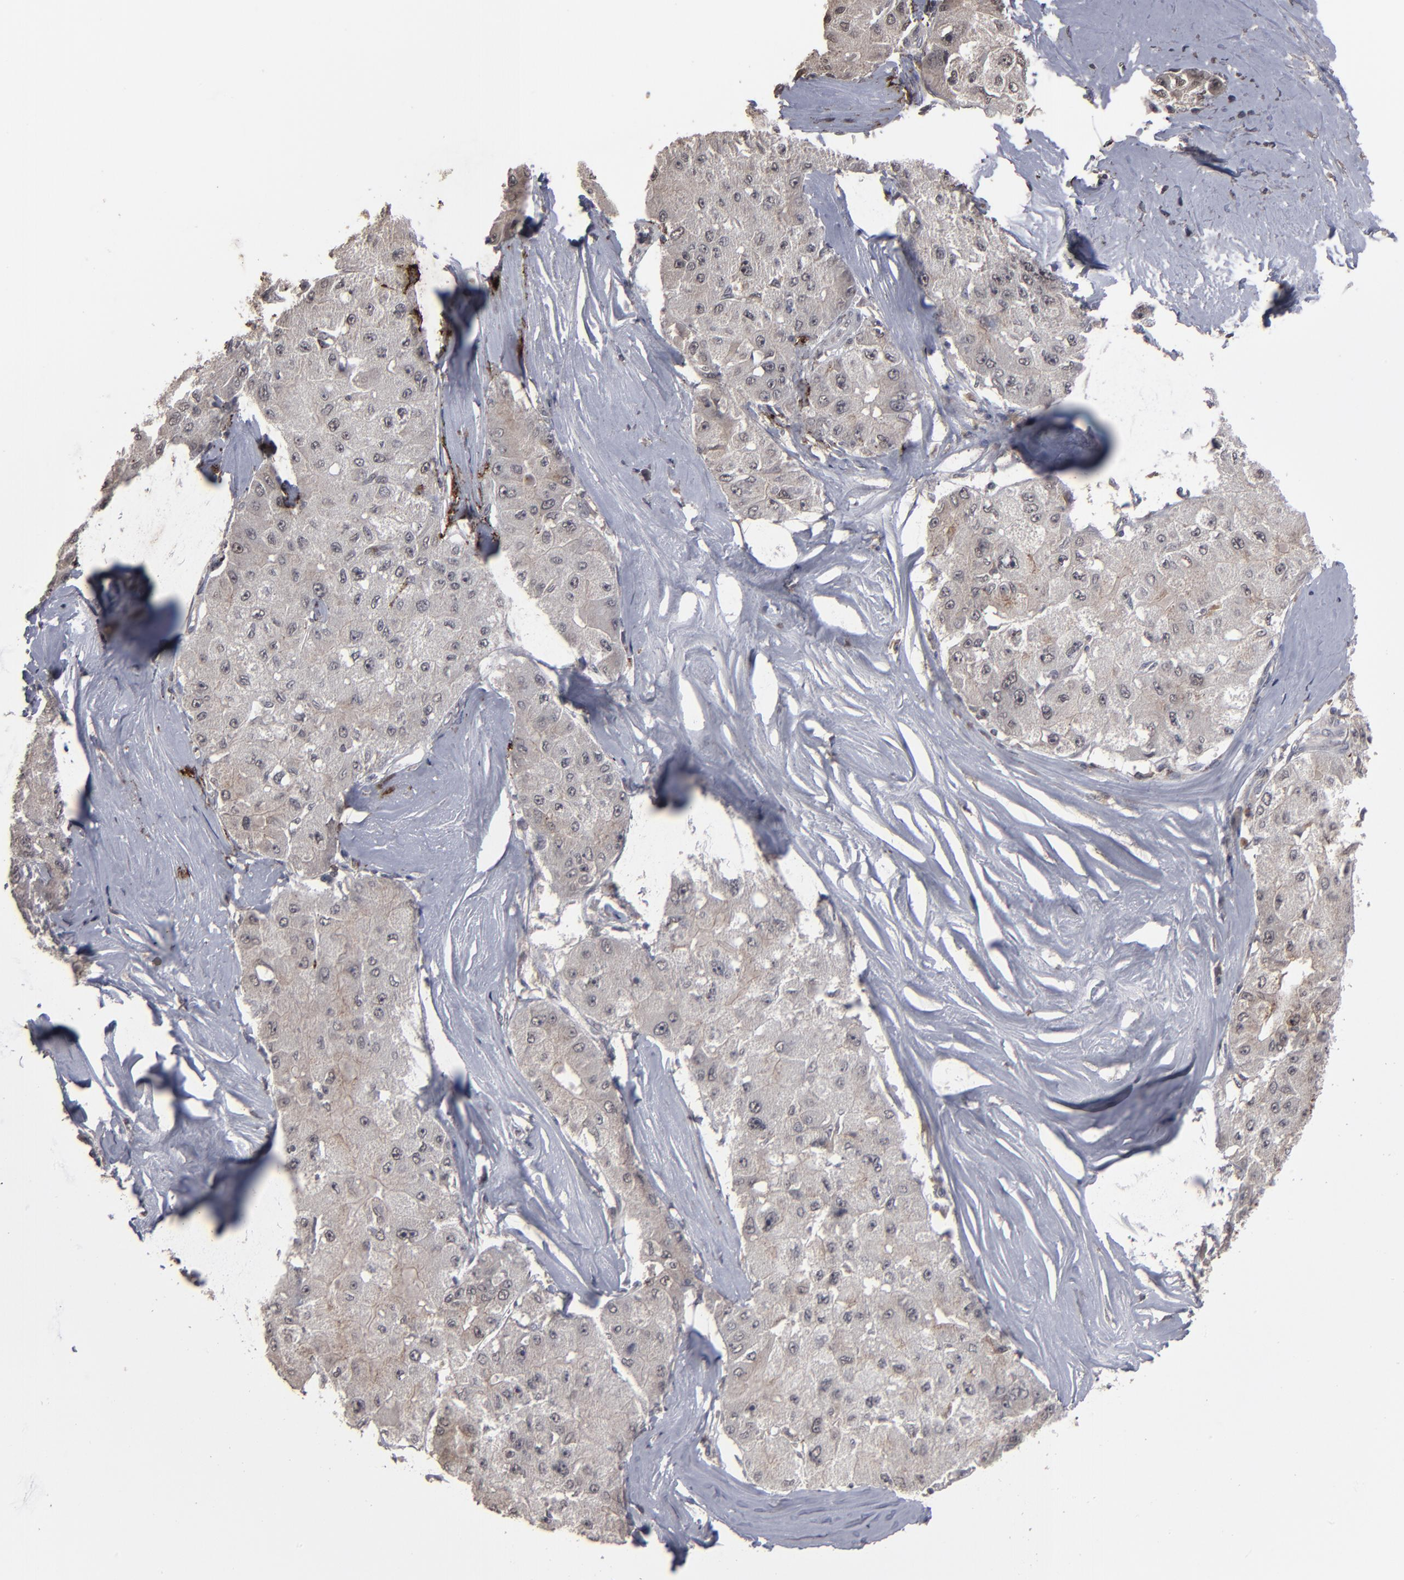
{"staining": {"intensity": "weak", "quantity": ">75%", "location": "cytoplasmic/membranous"}, "tissue": "liver cancer", "cell_type": "Tumor cells", "image_type": "cancer", "snomed": [{"axis": "morphology", "description": "Carcinoma, Hepatocellular, NOS"}, {"axis": "topography", "description": "Liver"}], "caption": "Immunohistochemical staining of human hepatocellular carcinoma (liver) demonstrates weak cytoplasmic/membranous protein positivity in approximately >75% of tumor cells.", "gene": "SLC22A17", "patient": {"sex": "male", "age": 80}}